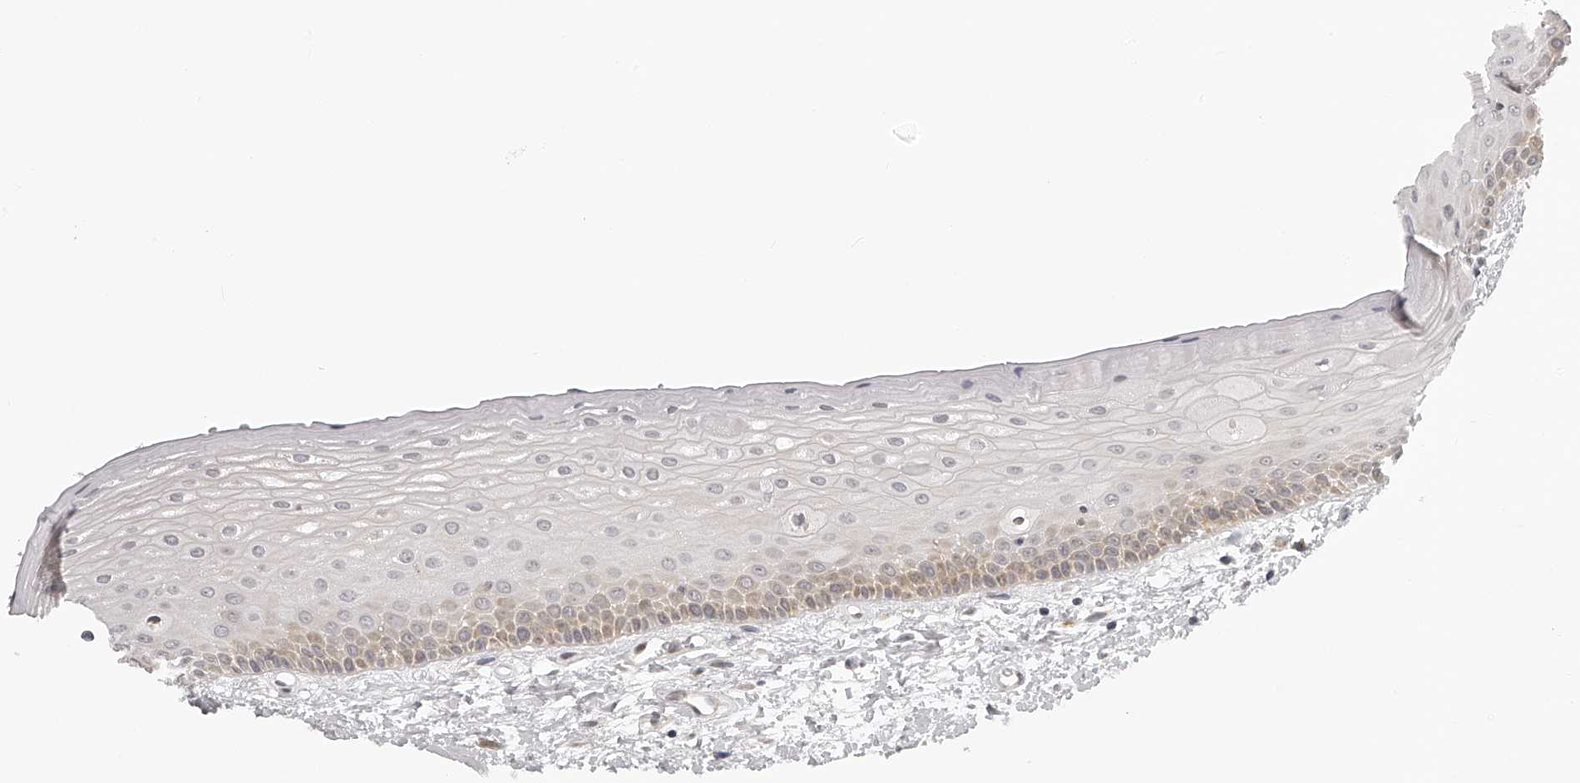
{"staining": {"intensity": "weak", "quantity": "25%-75%", "location": "cytoplasmic/membranous"}, "tissue": "oral mucosa", "cell_type": "Squamous epithelial cells", "image_type": "normal", "snomed": [{"axis": "morphology", "description": "Normal tissue, NOS"}, {"axis": "topography", "description": "Oral tissue"}], "caption": "This histopathology image reveals immunohistochemistry (IHC) staining of benign human oral mucosa, with low weak cytoplasmic/membranous expression in approximately 25%-75% of squamous epithelial cells.", "gene": "RNF220", "patient": {"sex": "female", "age": 76}}